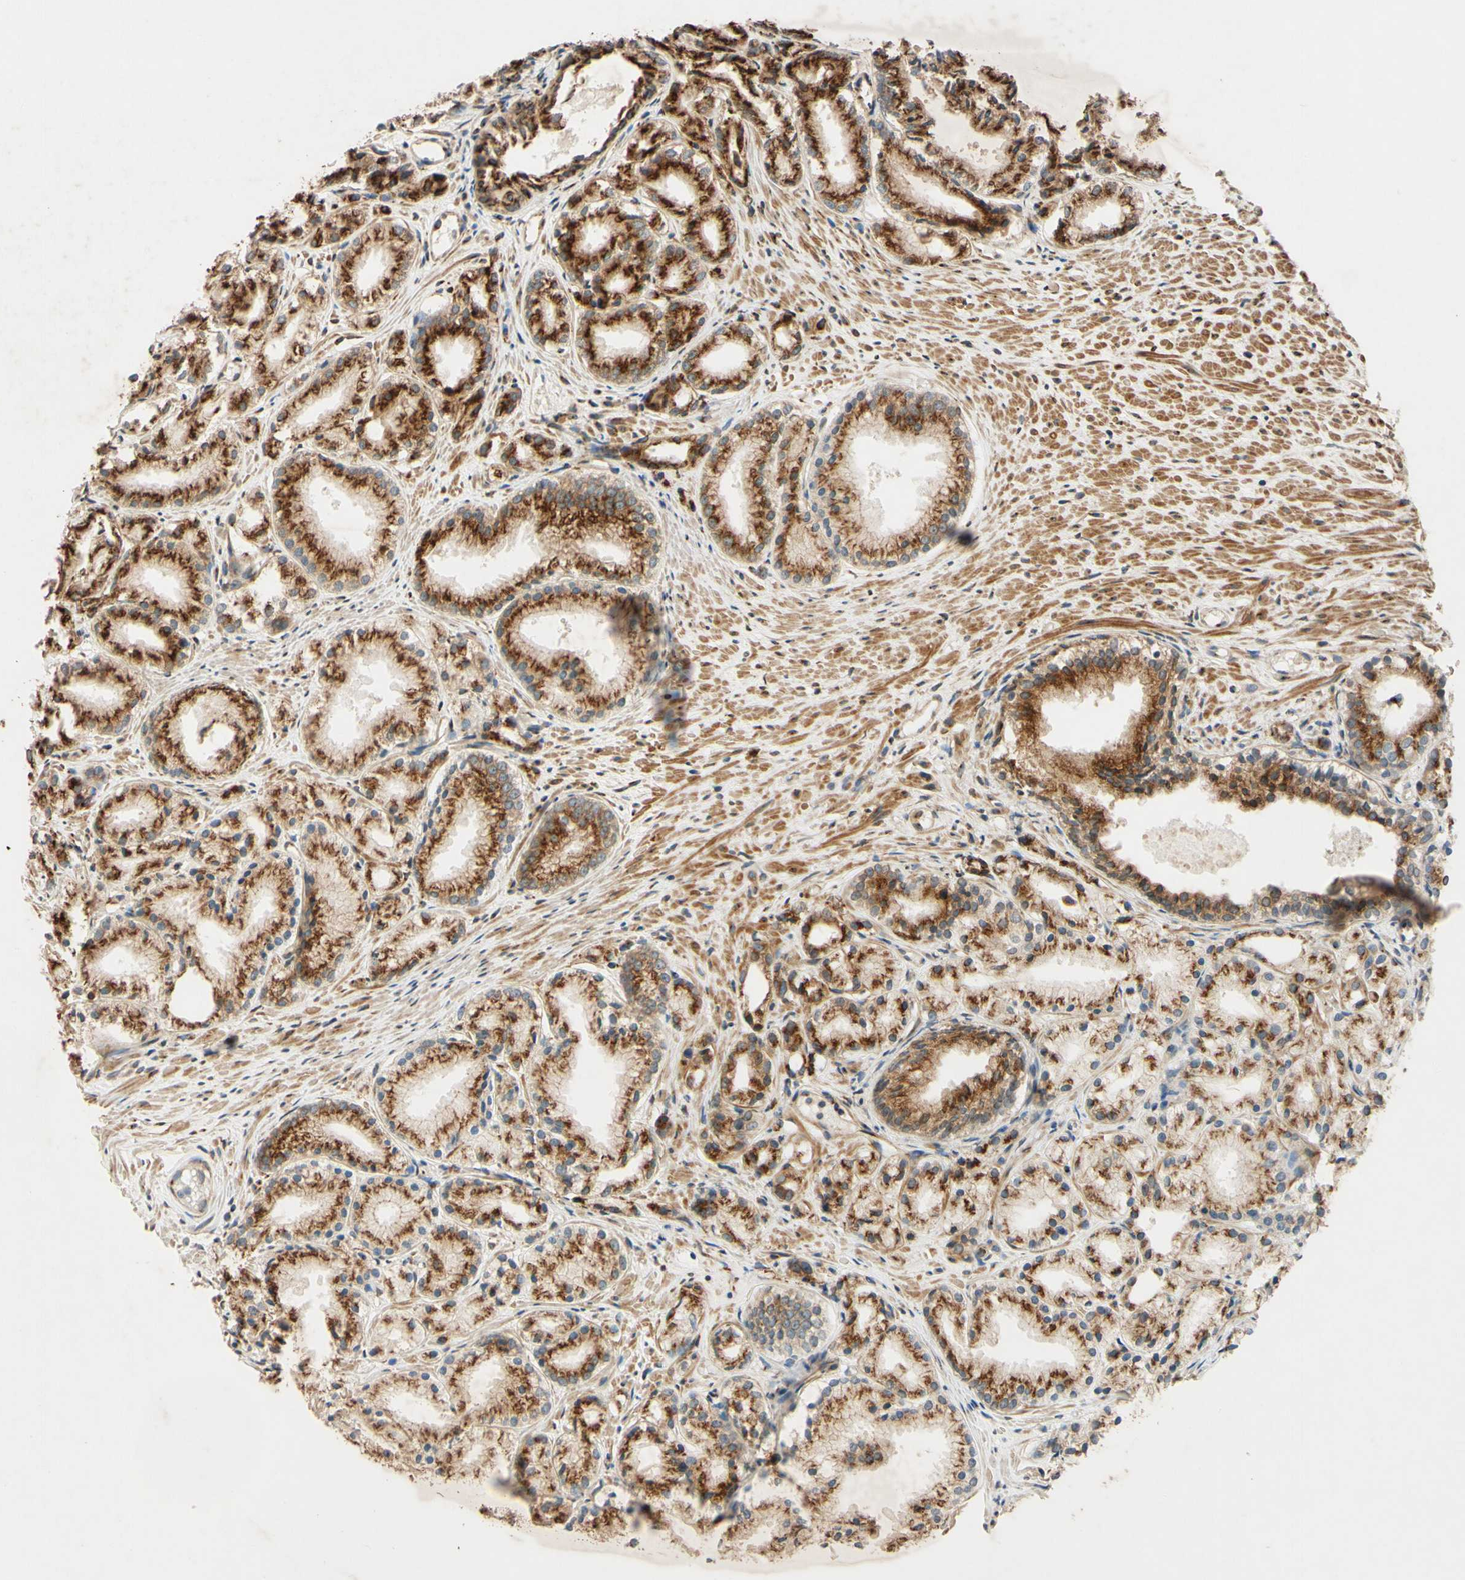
{"staining": {"intensity": "strong", "quantity": "25%-75%", "location": "cytoplasmic/membranous"}, "tissue": "prostate cancer", "cell_type": "Tumor cells", "image_type": "cancer", "snomed": [{"axis": "morphology", "description": "Adenocarcinoma, Low grade"}, {"axis": "topography", "description": "Prostate"}], "caption": "Strong cytoplasmic/membranous protein expression is appreciated in about 25%-75% of tumor cells in prostate adenocarcinoma (low-grade). The staining is performed using DAB brown chromogen to label protein expression. The nuclei are counter-stained blue using hematoxylin.", "gene": "PTPRU", "patient": {"sex": "male", "age": 72}}